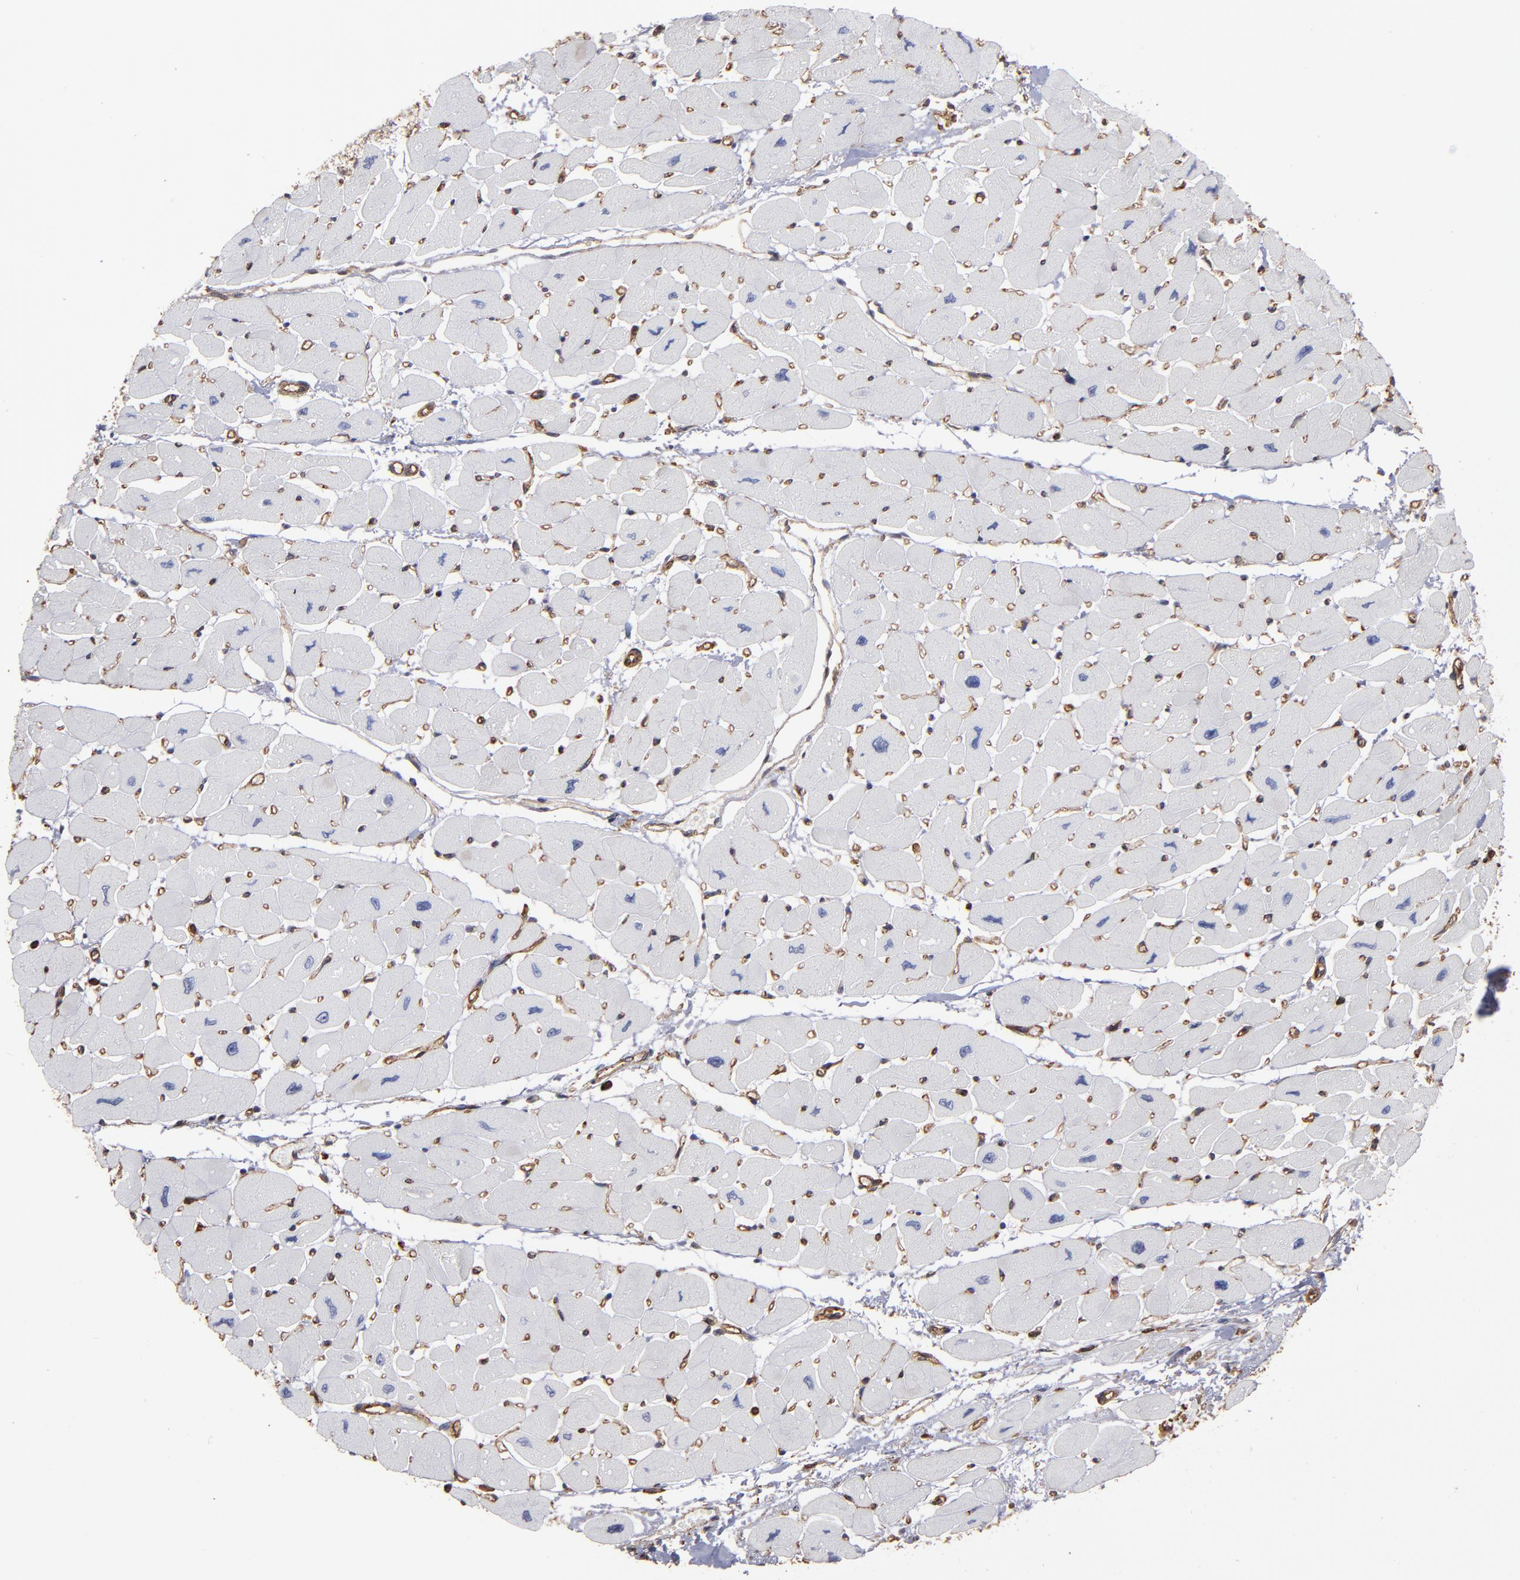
{"staining": {"intensity": "negative", "quantity": "none", "location": "none"}, "tissue": "heart muscle", "cell_type": "Cardiomyocytes", "image_type": "normal", "snomed": [{"axis": "morphology", "description": "Normal tissue, NOS"}, {"axis": "topography", "description": "Heart"}], "caption": "Cardiomyocytes show no significant staining in unremarkable heart muscle.", "gene": "ACTN4", "patient": {"sex": "female", "age": 54}}